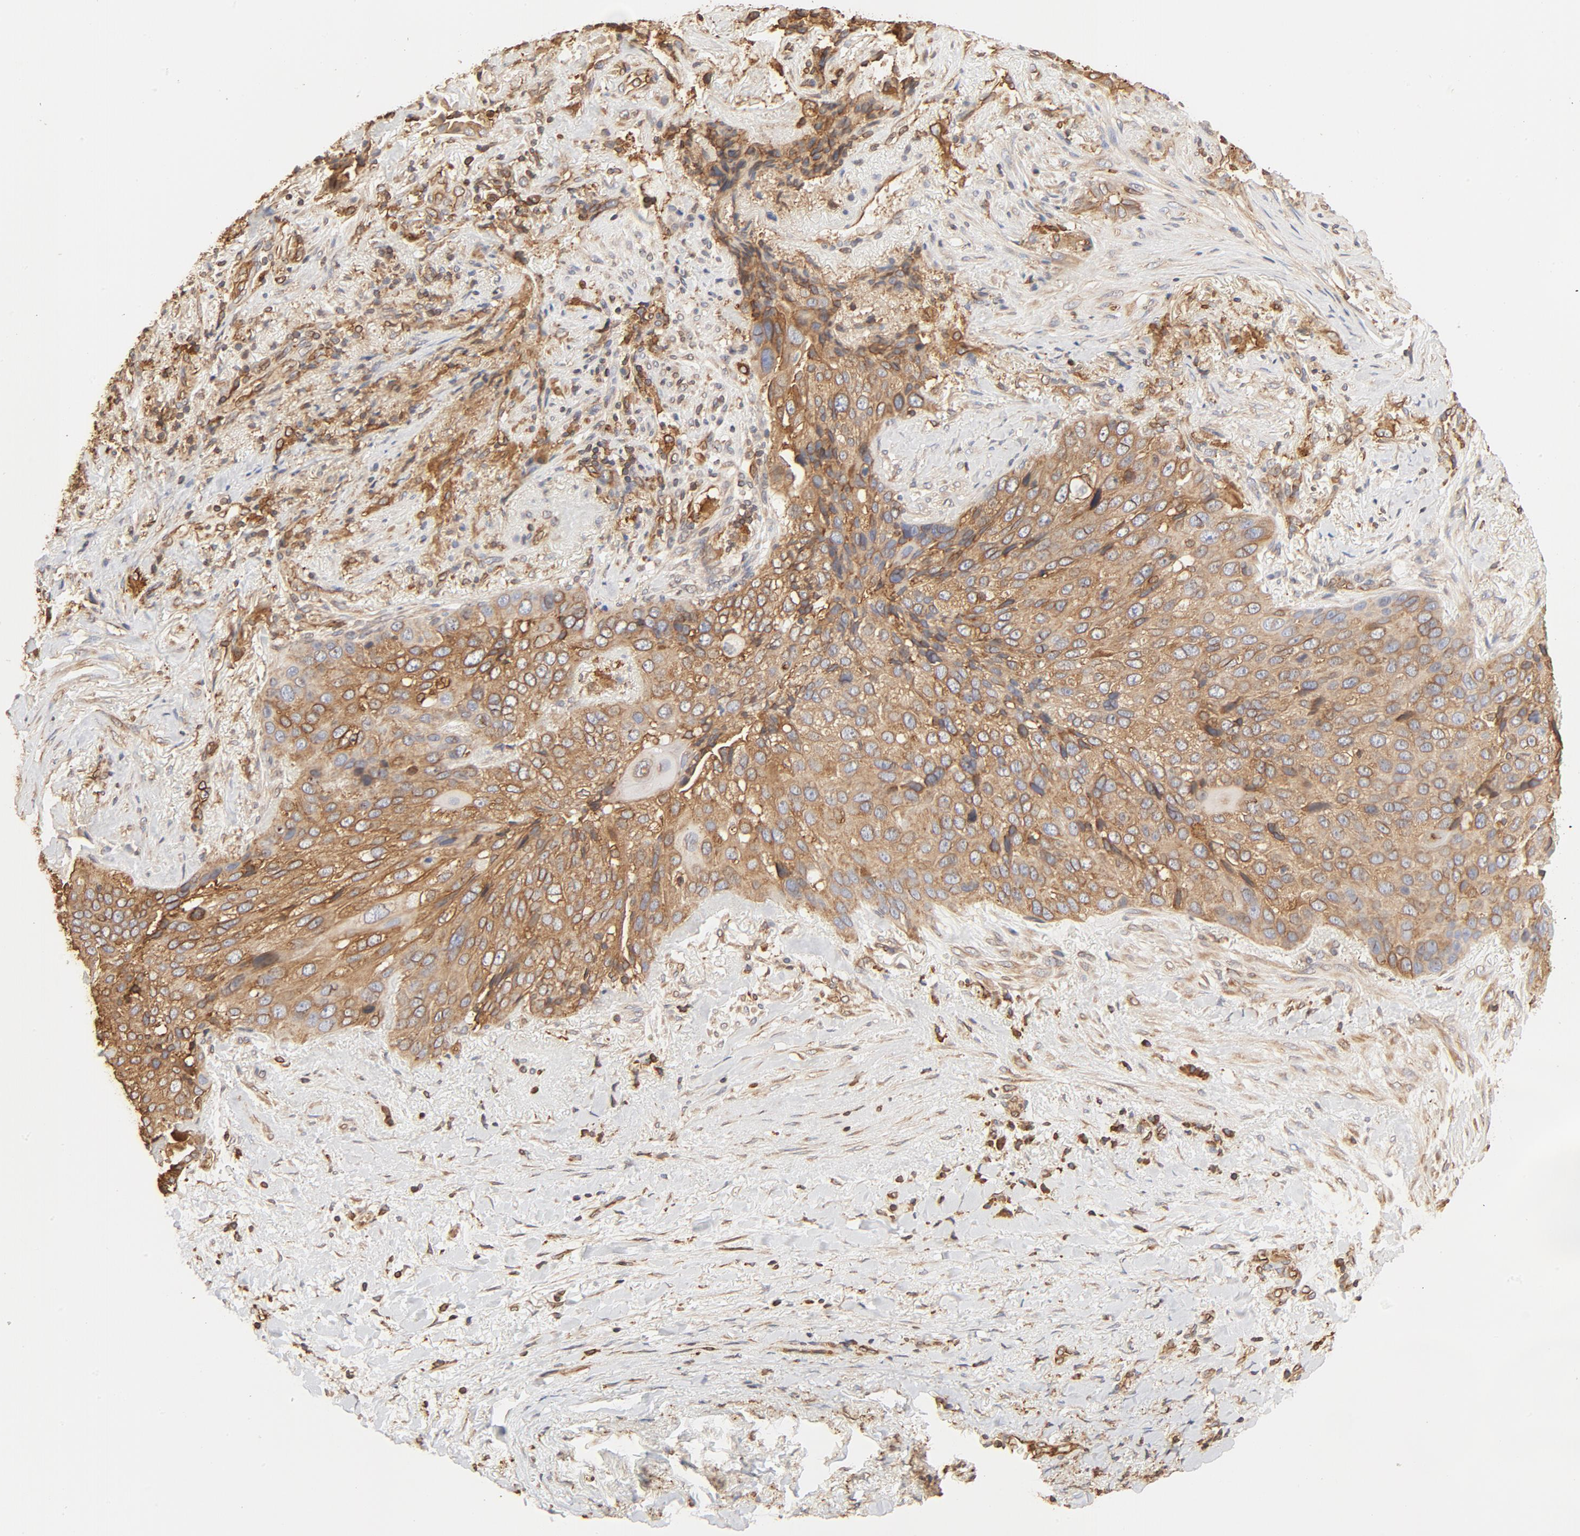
{"staining": {"intensity": "moderate", "quantity": ">75%", "location": "cytoplasmic/membranous"}, "tissue": "lung cancer", "cell_type": "Tumor cells", "image_type": "cancer", "snomed": [{"axis": "morphology", "description": "Squamous cell carcinoma, NOS"}, {"axis": "topography", "description": "Lung"}], "caption": "Protein staining demonstrates moderate cytoplasmic/membranous positivity in about >75% of tumor cells in squamous cell carcinoma (lung). (IHC, brightfield microscopy, high magnification).", "gene": "BCAP31", "patient": {"sex": "male", "age": 54}}